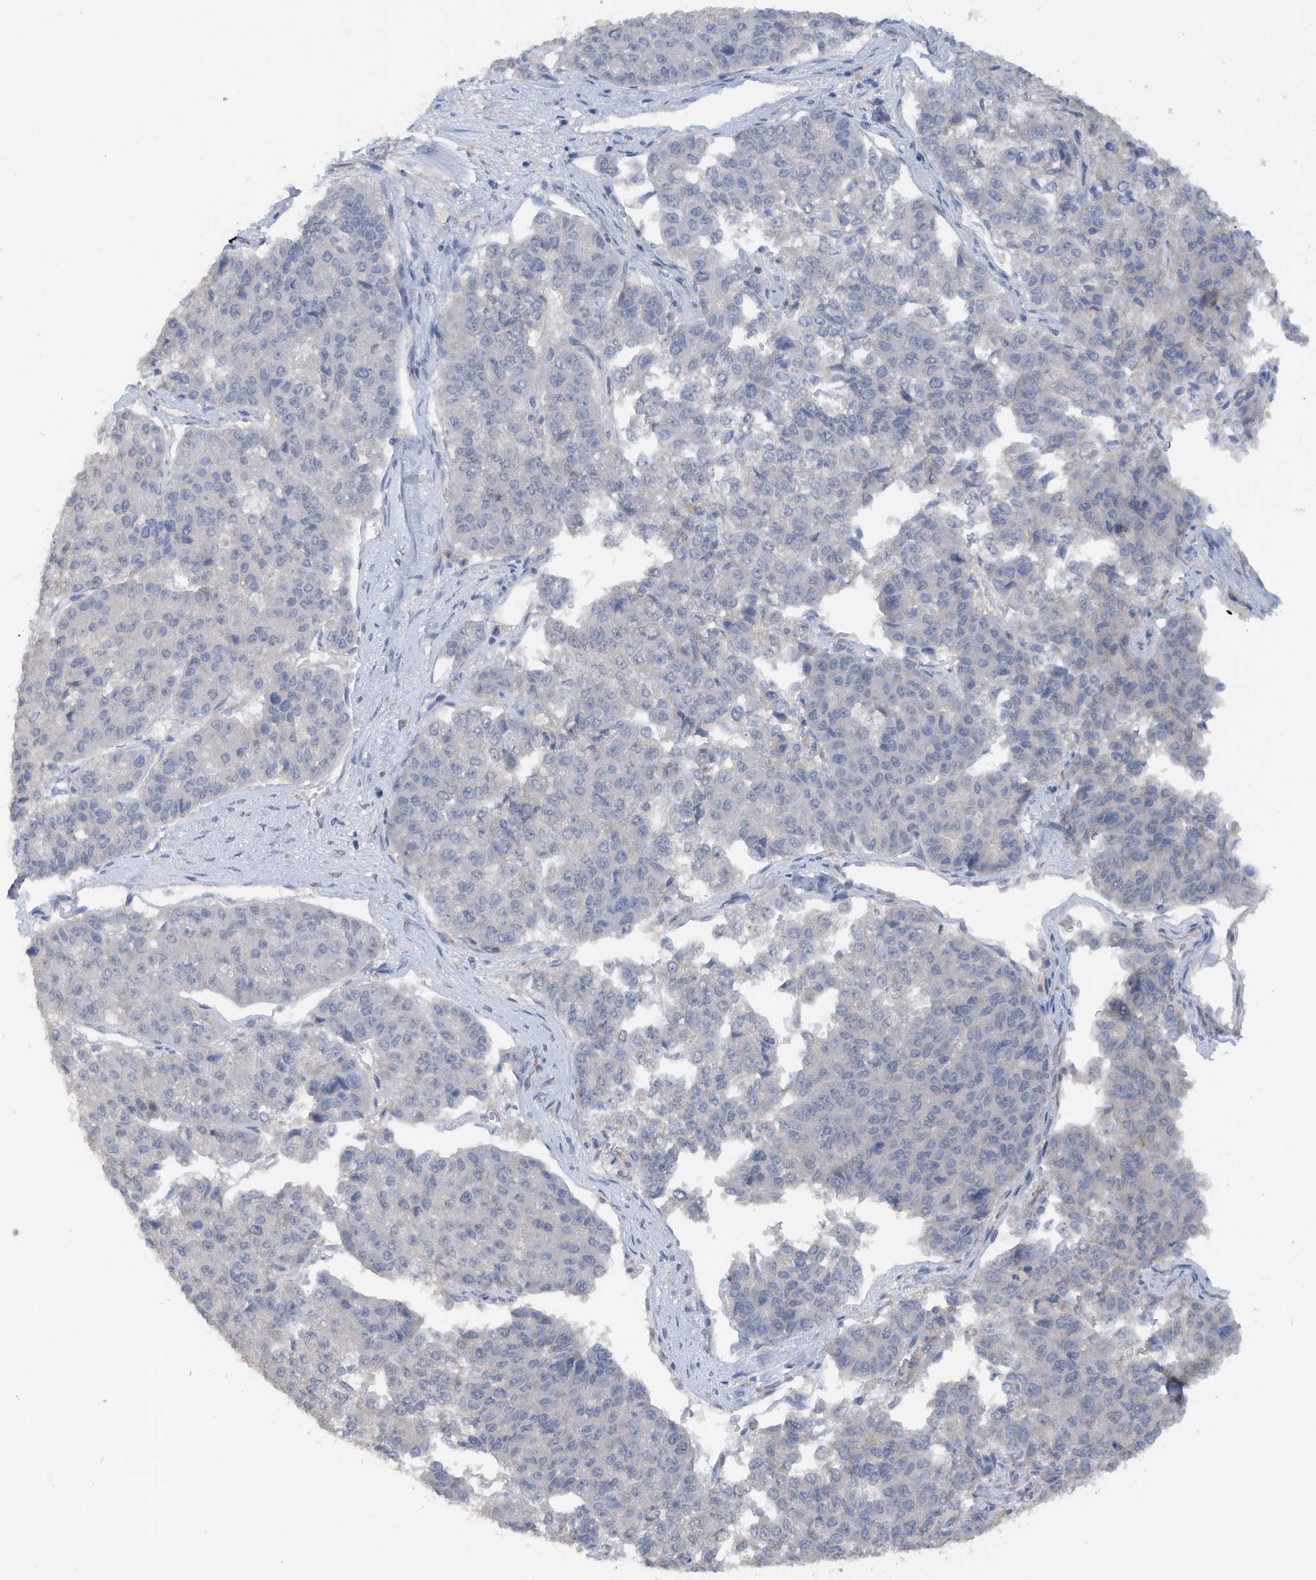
{"staining": {"intensity": "negative", "quantity": "none", "location": "none"}, "tissue": "pancreatic cancer", "cell_type": "Tumor cells", "image_type": "cancer", "snomed": [{"axis": "morphology", "description": "Adenocarcinoma, NOS"}, {"axis": "topography", "description": "Pancreas"}], "caption": "Immunohistochemistry (IHC) histopathology image of neoplastic tissue: pancreatic cancer stained with DAB (3,3'-diaminobenzidine) exhibits no significant protein positivity in tumor cells.", "gene": "HAS3", "patient": {"sex": "male", "age": 50}}